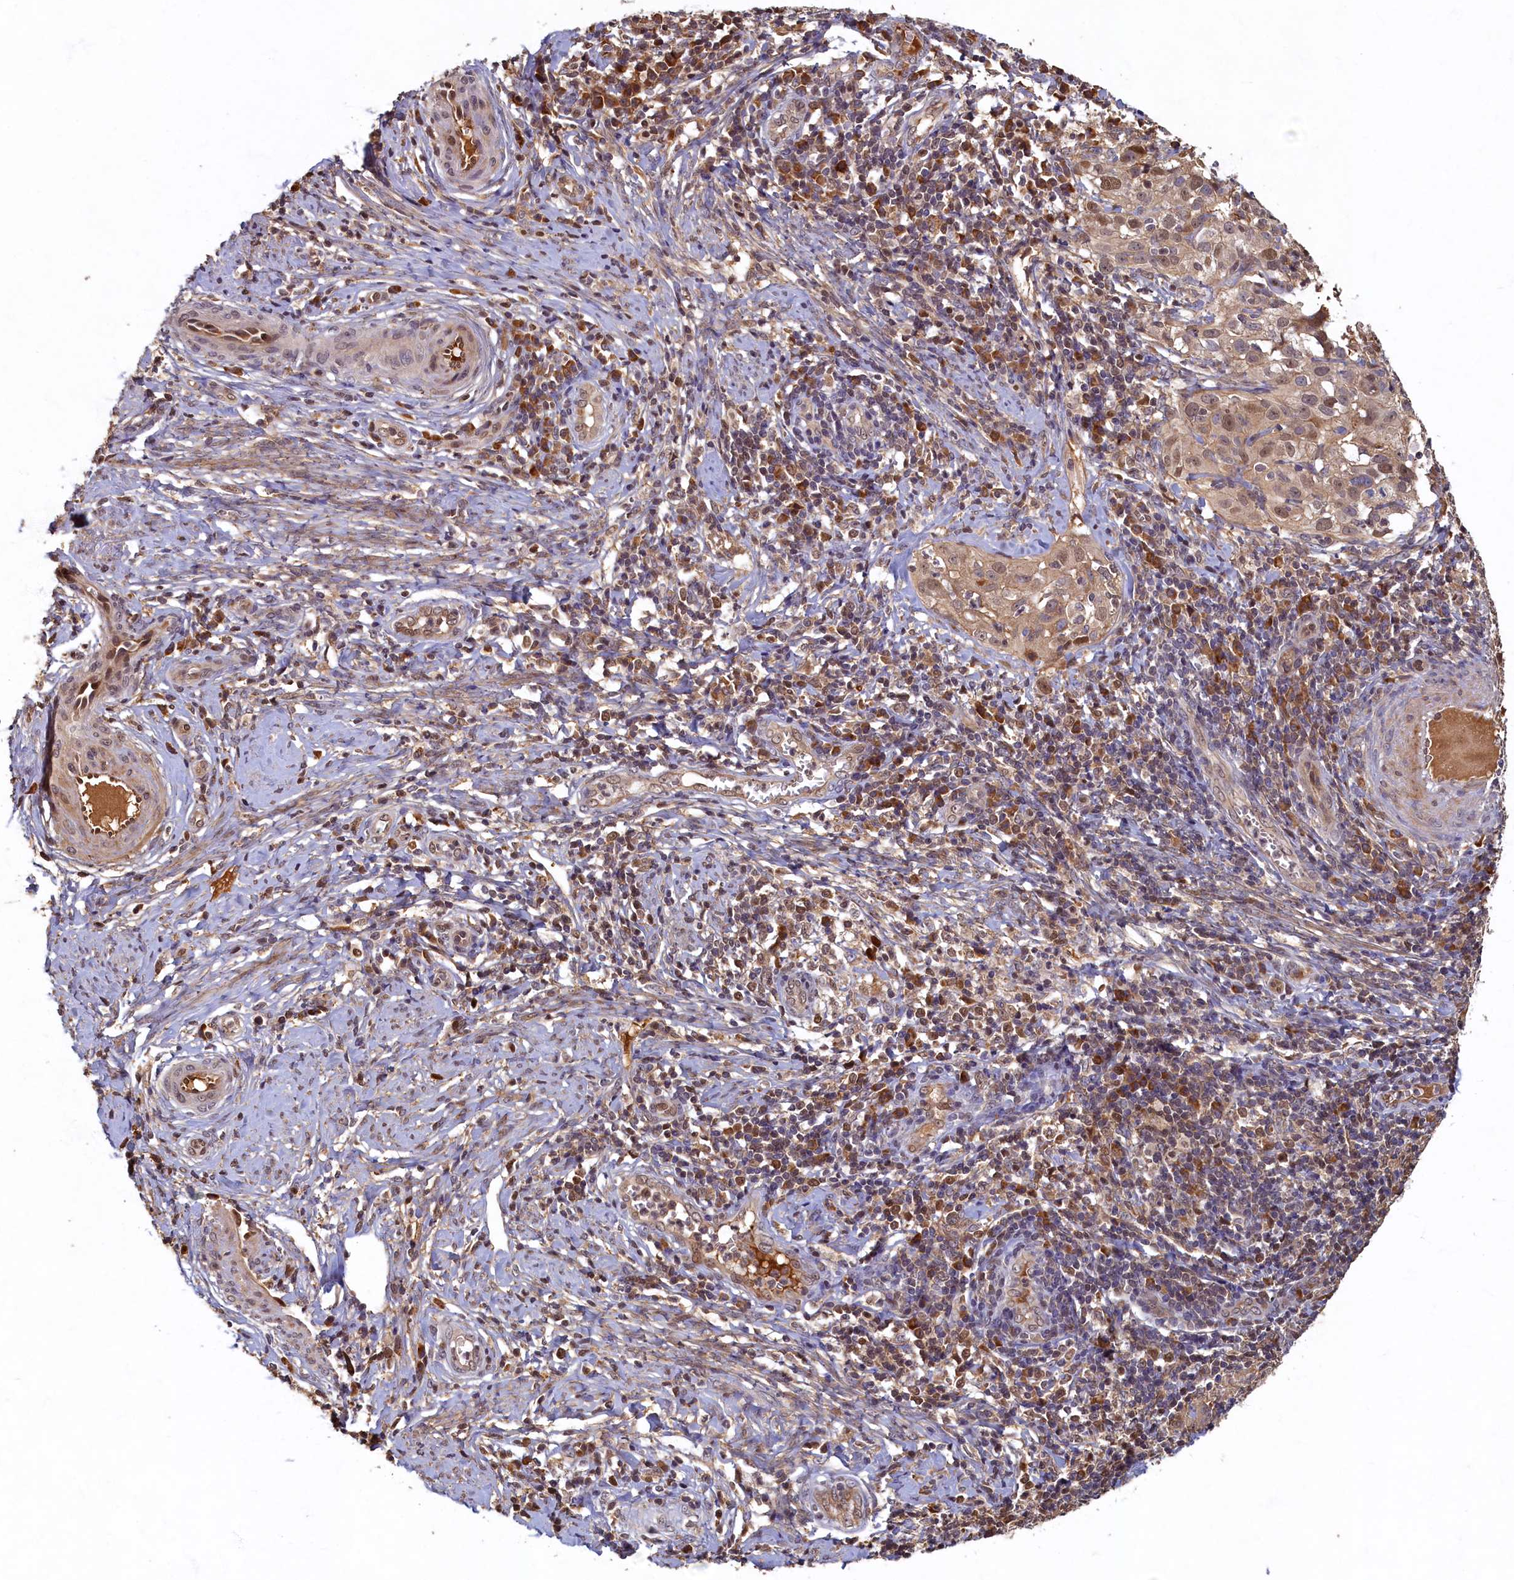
{"staining": {"intensity": "weak", "quantity": "25%-75%", "location": "nuclear"}, "tissue": "cervical cancer", "cell_type": "Tumor cells", "image_type": "cancer", "snomed": [{"axis": "morphology", "description": "Normal tissue, NOS"}, {"axis": "morphology", "description": "Squamous cell carcinoma, NOS"}, {"axis": "topography", "description": "Cervix"}], "caption": "Cervical cancer stained with a brown dye exhibits weak nuclear positive staining in approximately 25%-75% of tumor cells.", "gene": "LCMT2", "patient": {"sex": "female", "age": 31}}